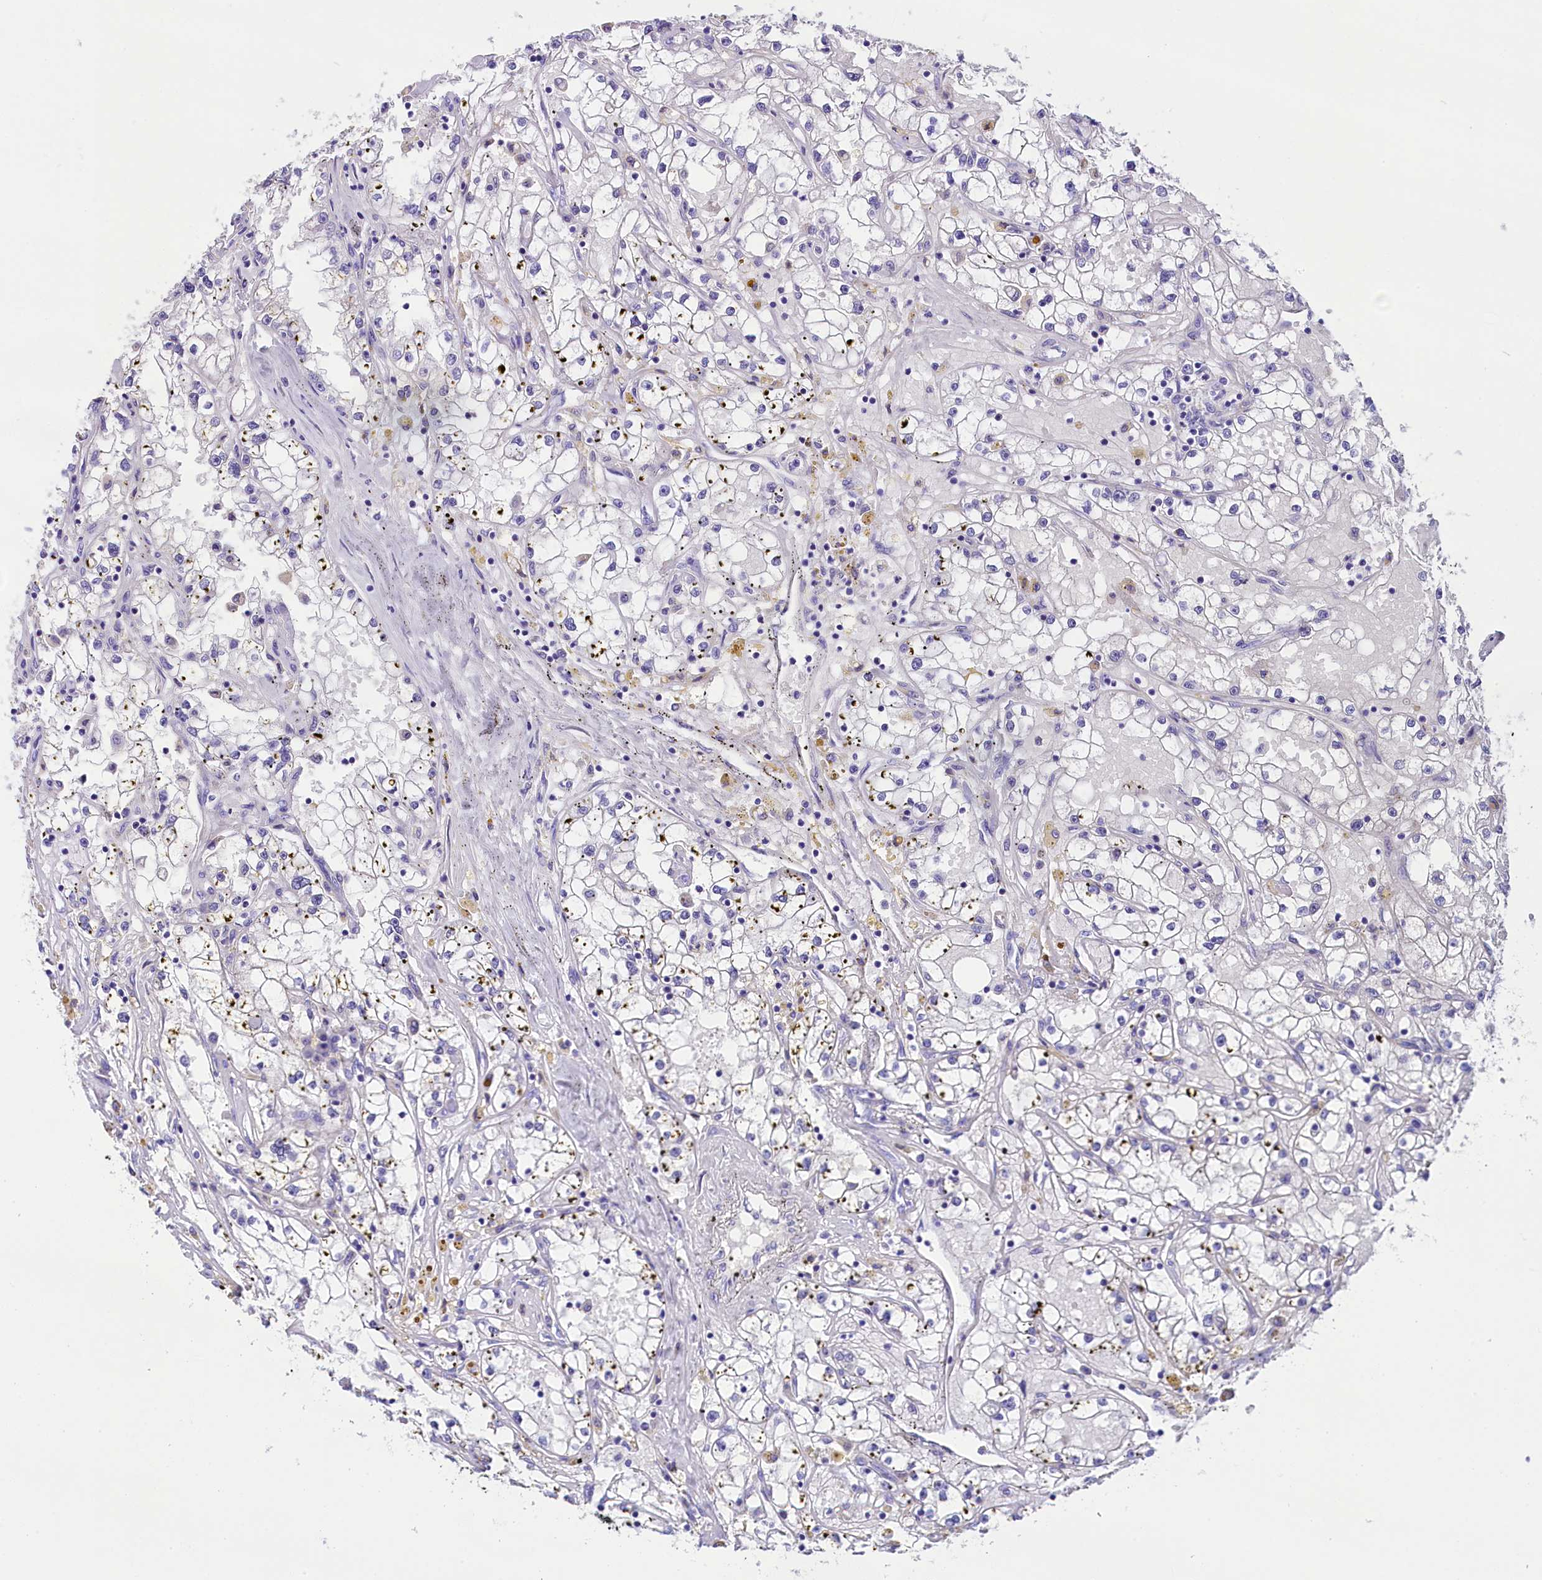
{"staining": {"intensity": "negative", "quantity": "none", "location": "none"}, "tissue": "renal cancer", "cell_type": "Tumor cells", "image_type": "cancer", "snomed": [{"axis": "morphology", "description": "Adenocarcinoma, NOS"}, {"axis": "topography", "description": "Kidney"}], "caption": "Protein analysis of renal cancer (adenocarcinoma) shows no significant expression in tumor cells.", "gene": "SKIDA1", "patient": {"sex": "male", "age": 56}}